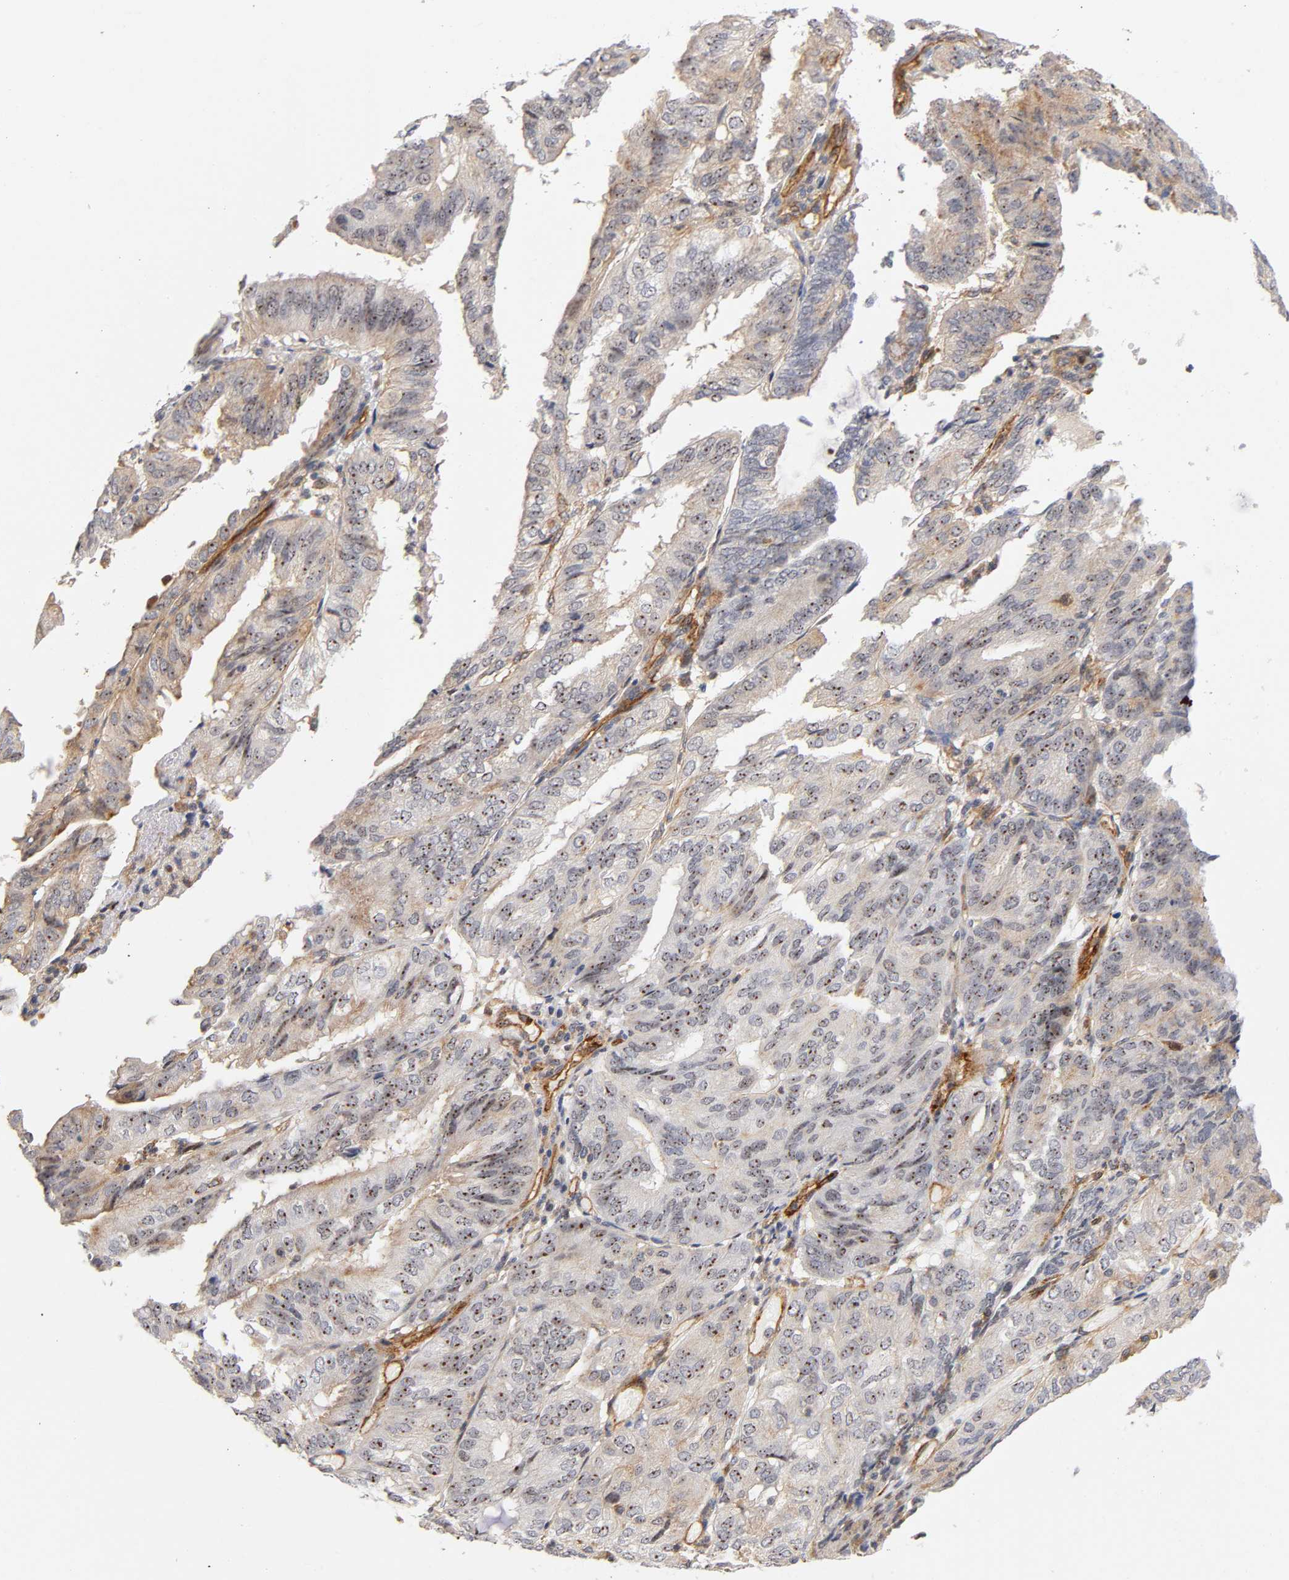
{"staining": {"intensity": "strong", "quantity": "25%-75%", "location": "cytoplasmic/membranous,nuclear"}, "tissue": "endometrial cancer", "cell_type": "Tumor cells", "image_type": "cancer", "snomed": [{"axis": "morphology", "description": "Adenocarcinoma, NOS"}, {"axis": "topography", "description": "Endometrium"}], "caption": "IHC image of neoplastic tissue: human endometrial cancer (adenocarcinoma) stained using IHC displays high levels of strong protein expression localized specifically in the cytoplasmic/membranous and nuclear of tumor cells, appearing as a cytoplasmic/membranous and nuclear brown color.", "gene": "PLD1", "patient": {"sex": "female", "age": 59}}